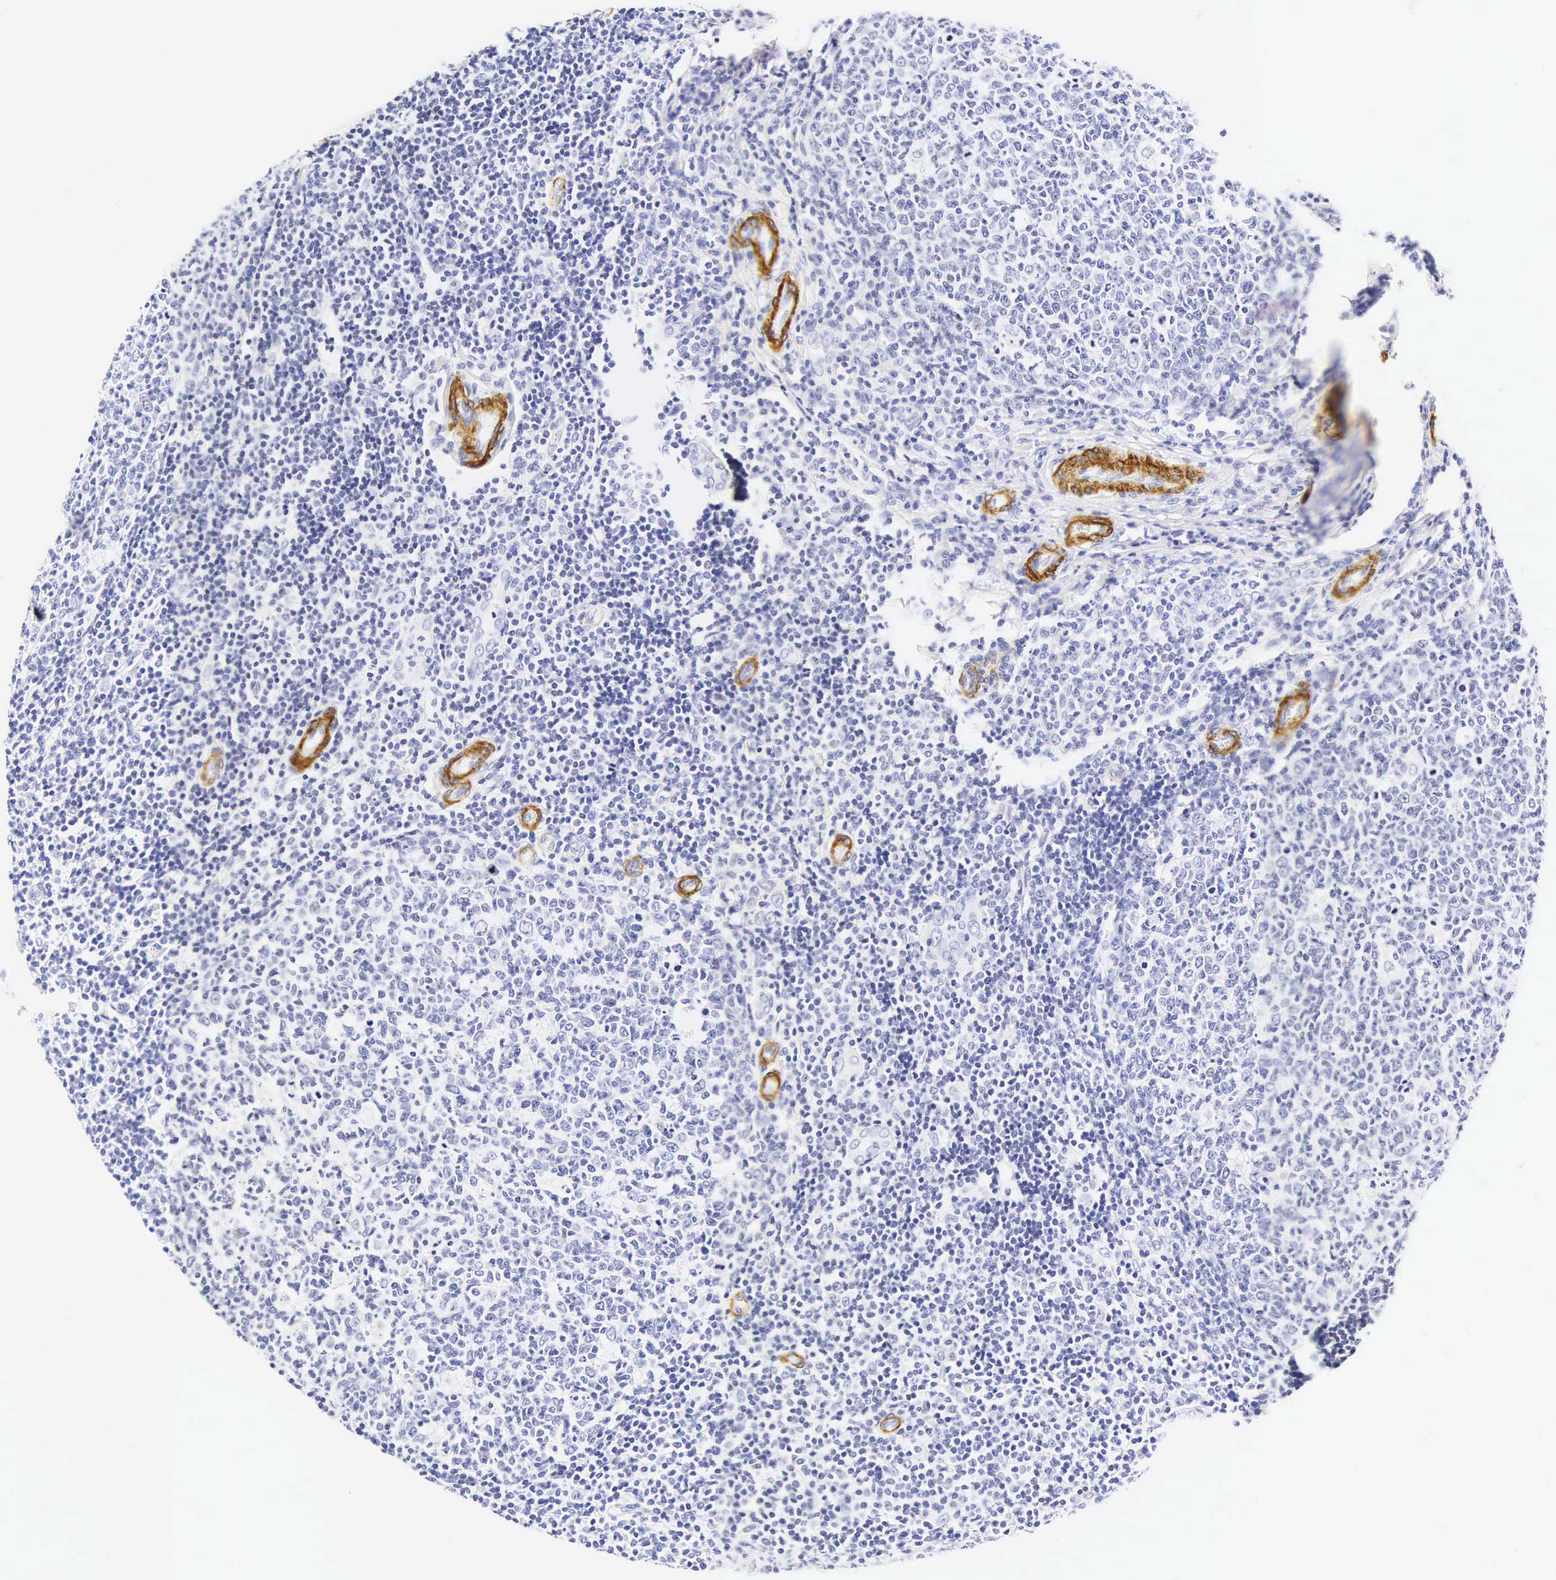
{"staining": {"intensity": "negative", "quantity": "none", "location": "none"}, "tissue": "tonsil", "cell_type": "Germinal center cells", "image_type": "normal", "snomed": [{"axis": "morphology", "description": "Normal tissue, NOS"}, {"axis": "topography", "description": "Tonsil"}], "caption": "Immunohistochemistry (IHC) histopathology image of unremarkable human tonsil stained for a protein (brown), which shows no expression in germinal center cells.", "gene": "CALD1", "patient": {"sex": "male", "age": 6}}